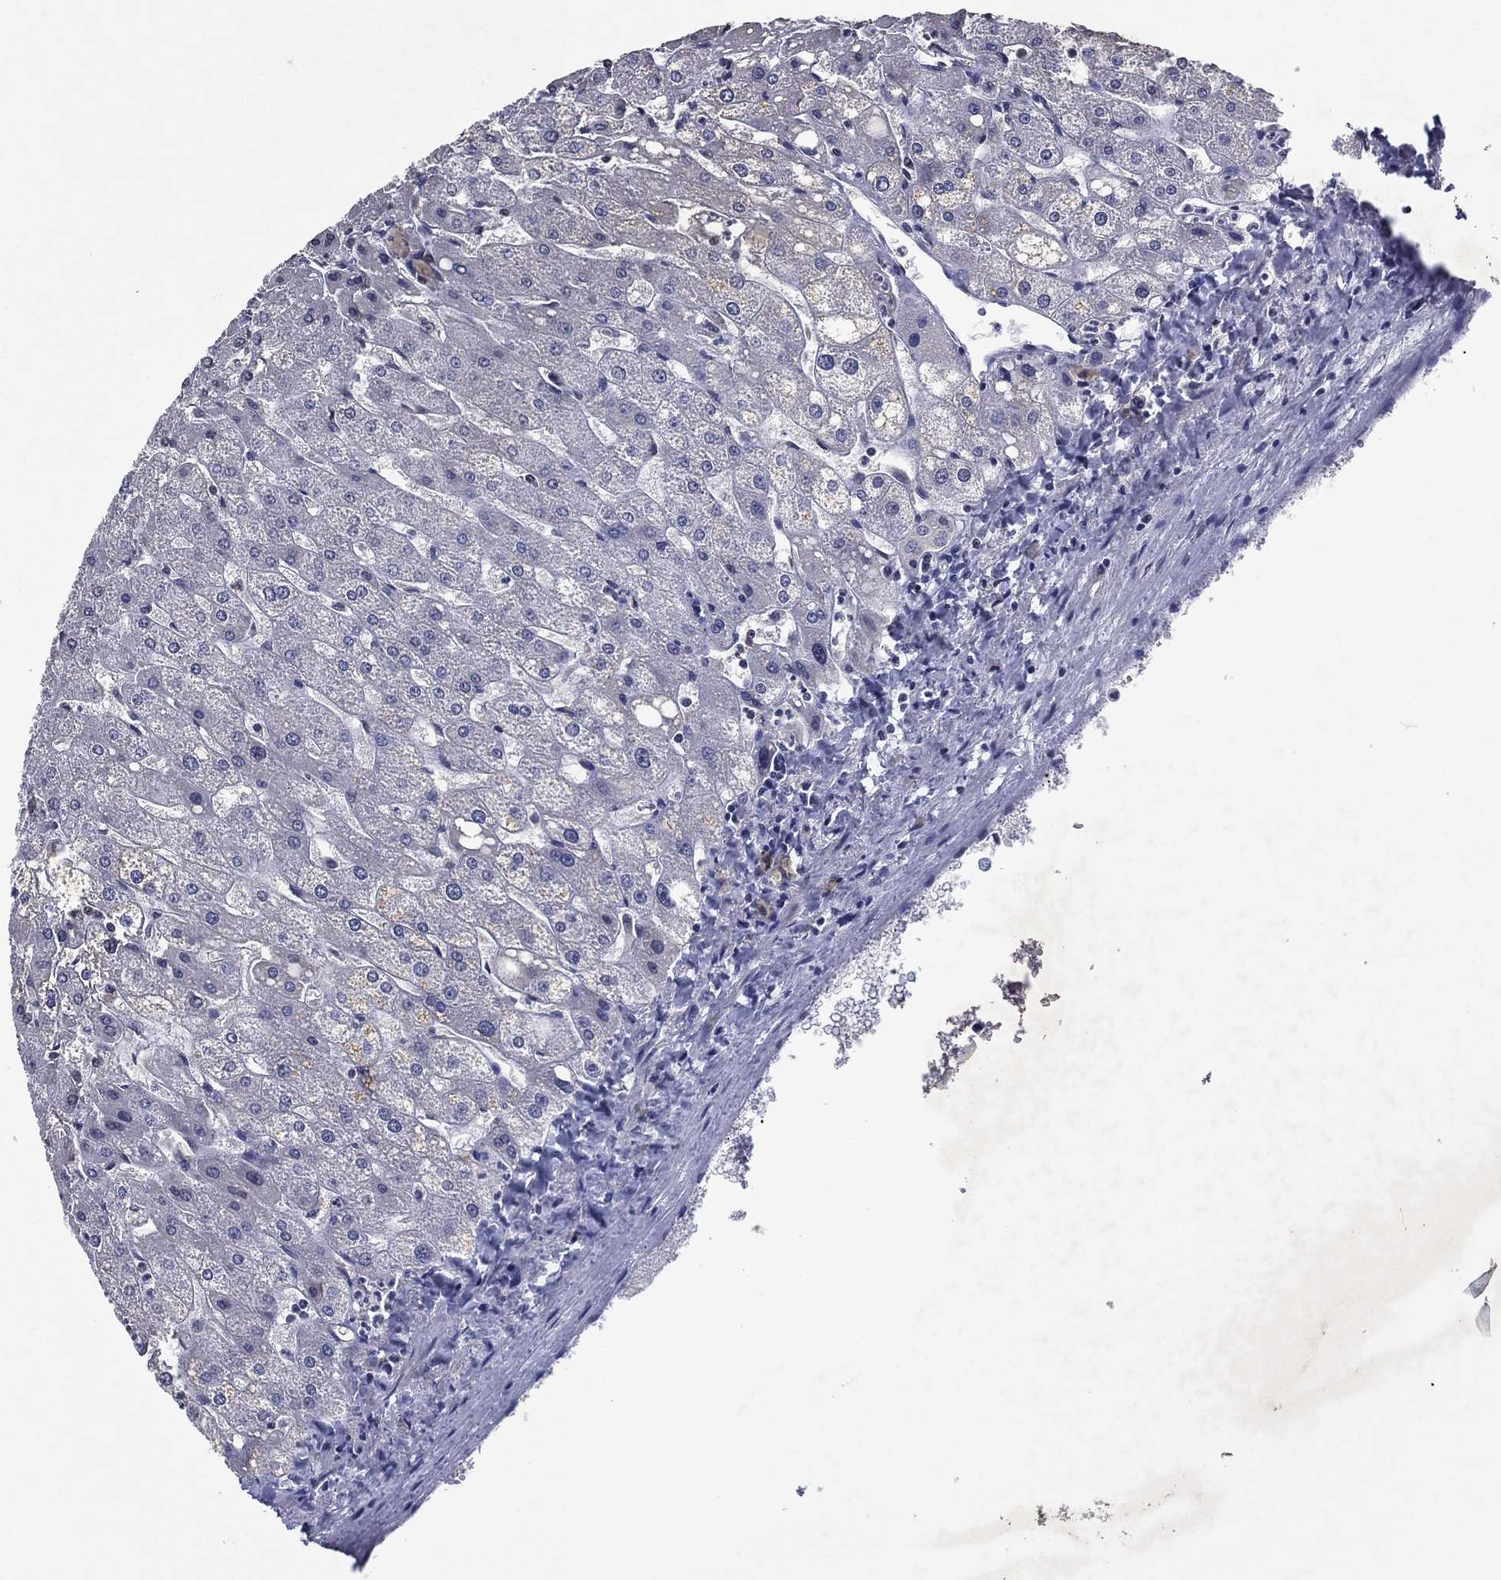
{"staining": {"intensity": "negative", "quantity": "none", "location": "none"}, "tissue": "liver", "cell_type": "Cholangiocytes", "image_type": "normal", "snomed": [{"axis": "morphology", "description": "Normal tissue, NOS"}, {"axis": "topography", "description": "Liver"}], "caption": "Cholangiocytes show no significant expression in unremarkable liver.", "gene": "ZBTB42", "patient": {"sex": "male", "age": 67}}